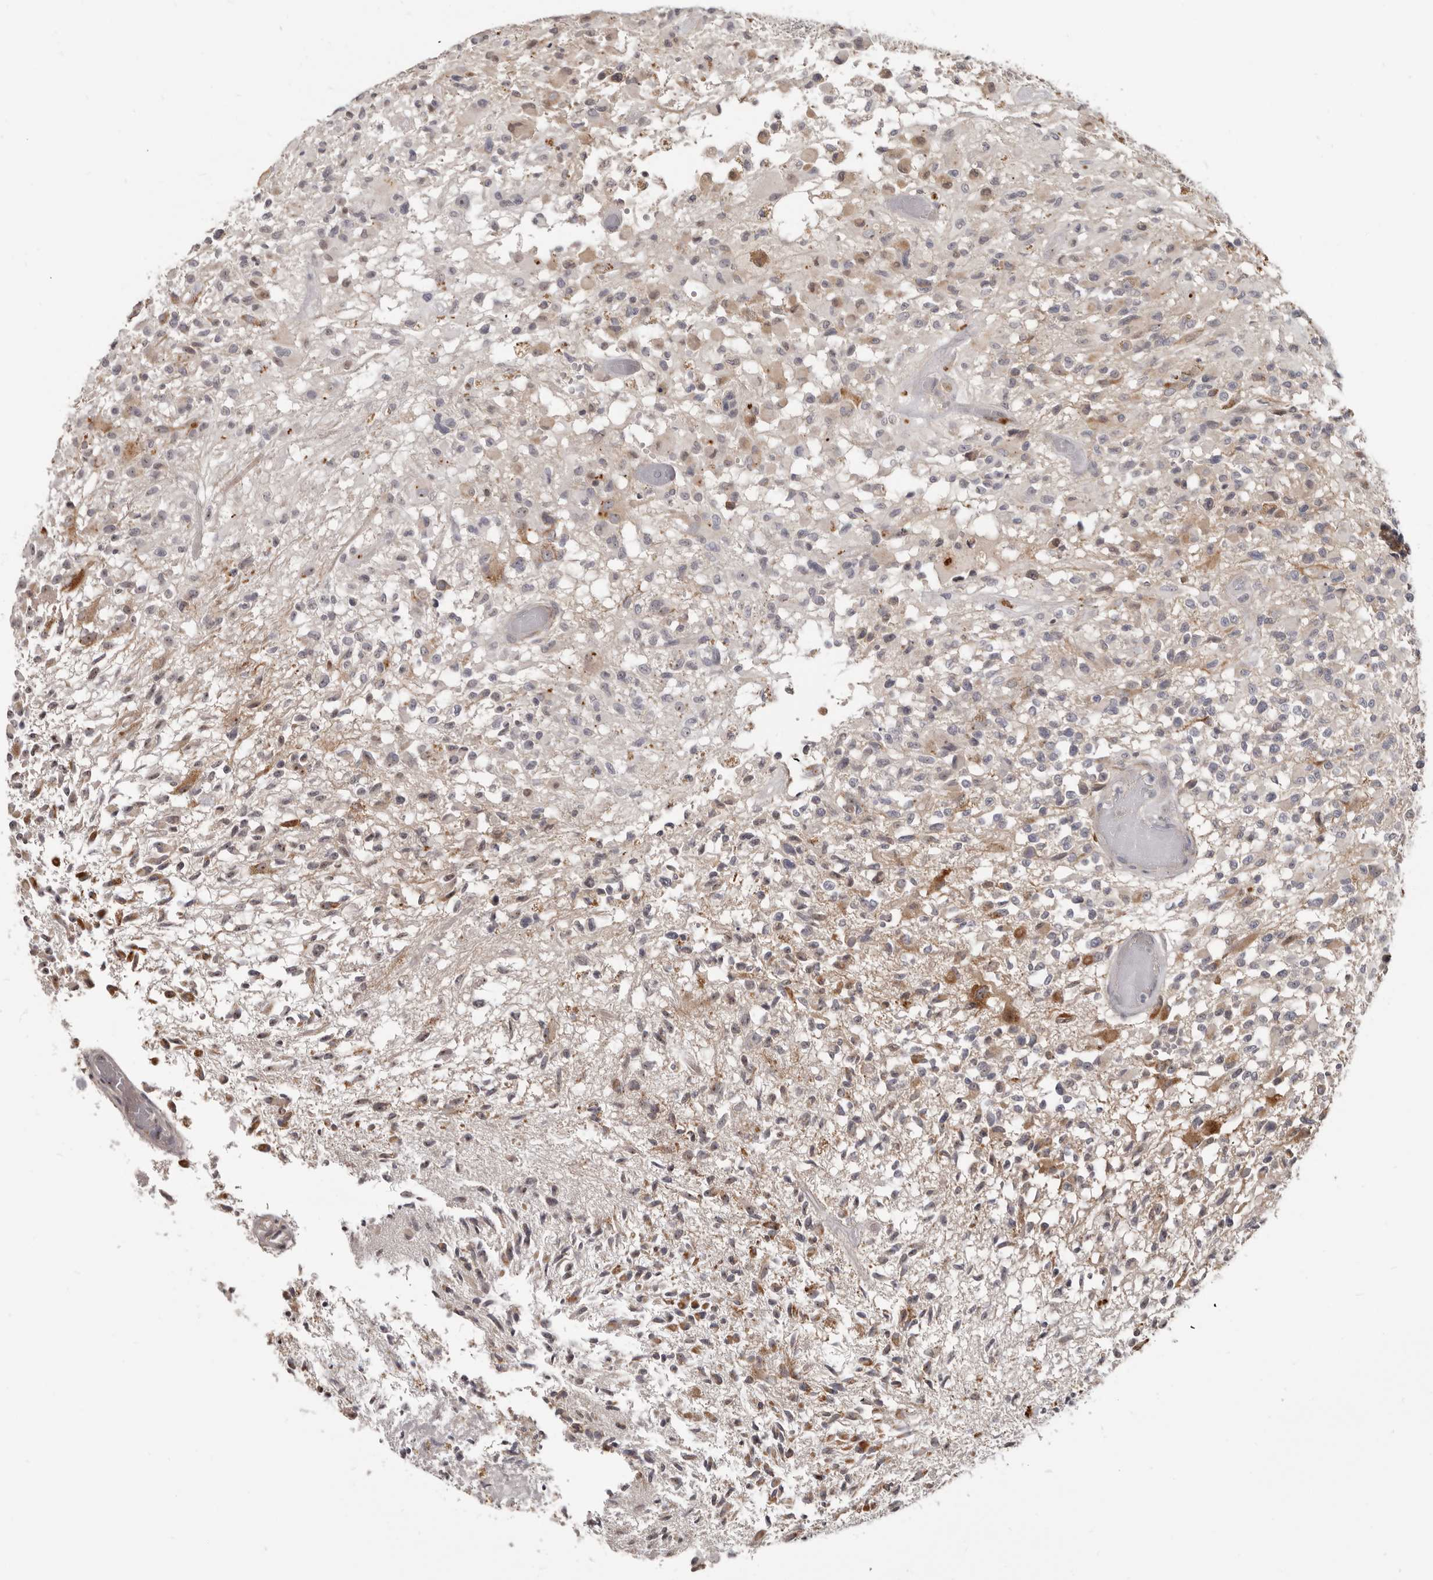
{"staining": {"intensity": "moderate", "quantity": "<25%", "location": "cytoplasmic/membranous"}, "tissue": "glioma", "cell_type": "Tumor cells", "image_type": "cancer", "snomed": [{"axis": "morphology", "description": "Glioma, malignant, High grade"}, {"axis": "morphology", "description": "Glioblastoma, NOS"}, {"axis": "topography", "description": "Brain"}], "caption": "DAB (3,3'-diaminobenzidine) immunohistochemical staining of human glioblastoma displays moderate cytoplasmic/membranous protein expression in about <25% of tumor cells.", "gene": "BAD", "patient": {"sex": "male", "age": 60}}